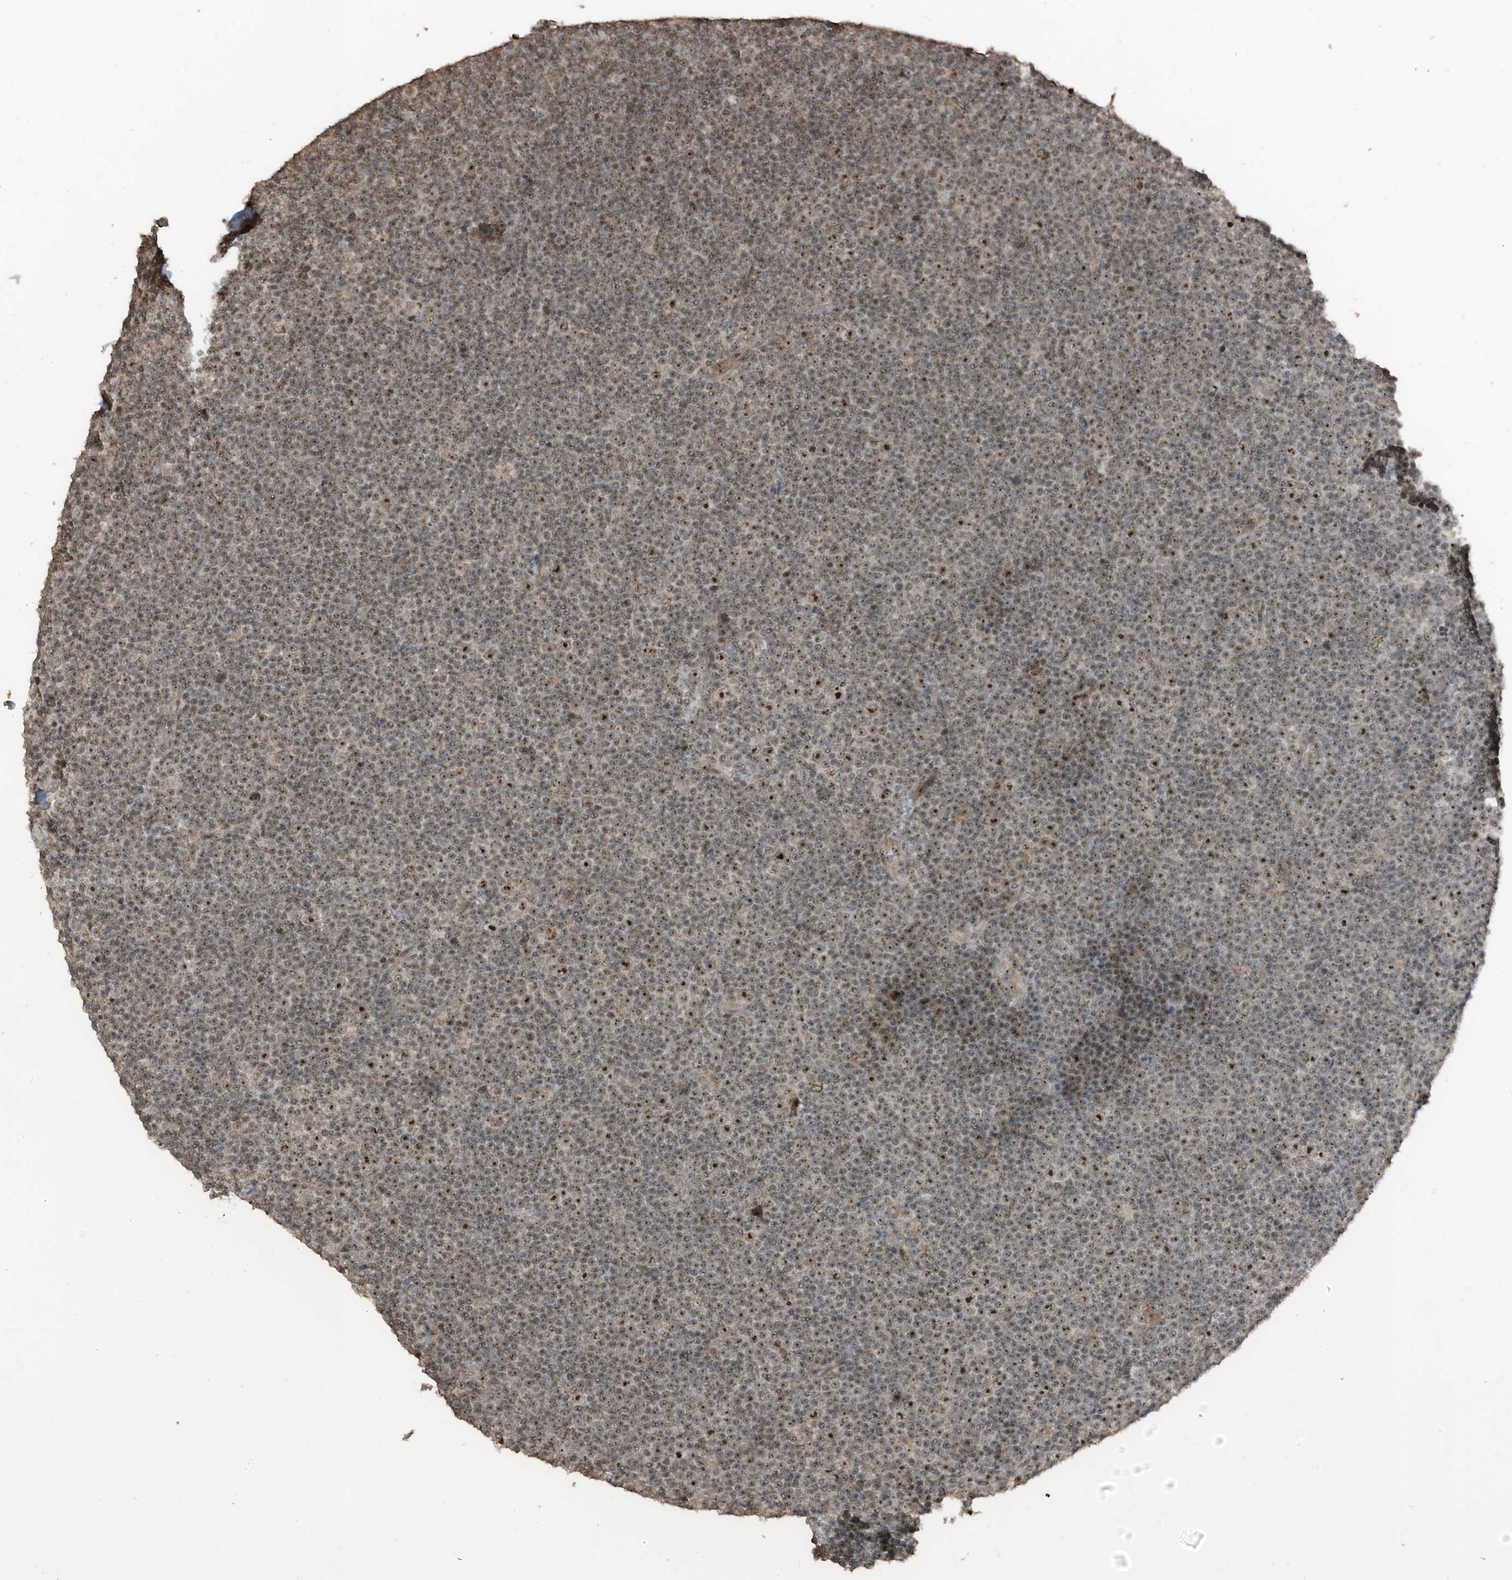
{"staining": {"intensity": "moderate", "quantity": ">75%", "location": "nuclear"}, "tissue": "lymphoma", "cell_type": "Tumor cells", "image_type": "cancer", "snomed": [{"axis": "morphology", "description": "Malignant lymphoma, non-Hodgkin's type, Low grade"}, {"axis": "topography", "description": "Lymph node"}], "caption": "An image of human lymphoma stained for a protein reveals moderate nuclear brown staining in tumor cells.", "gene": "UTP3", "patient": {"sex": "female", "age": 67}}